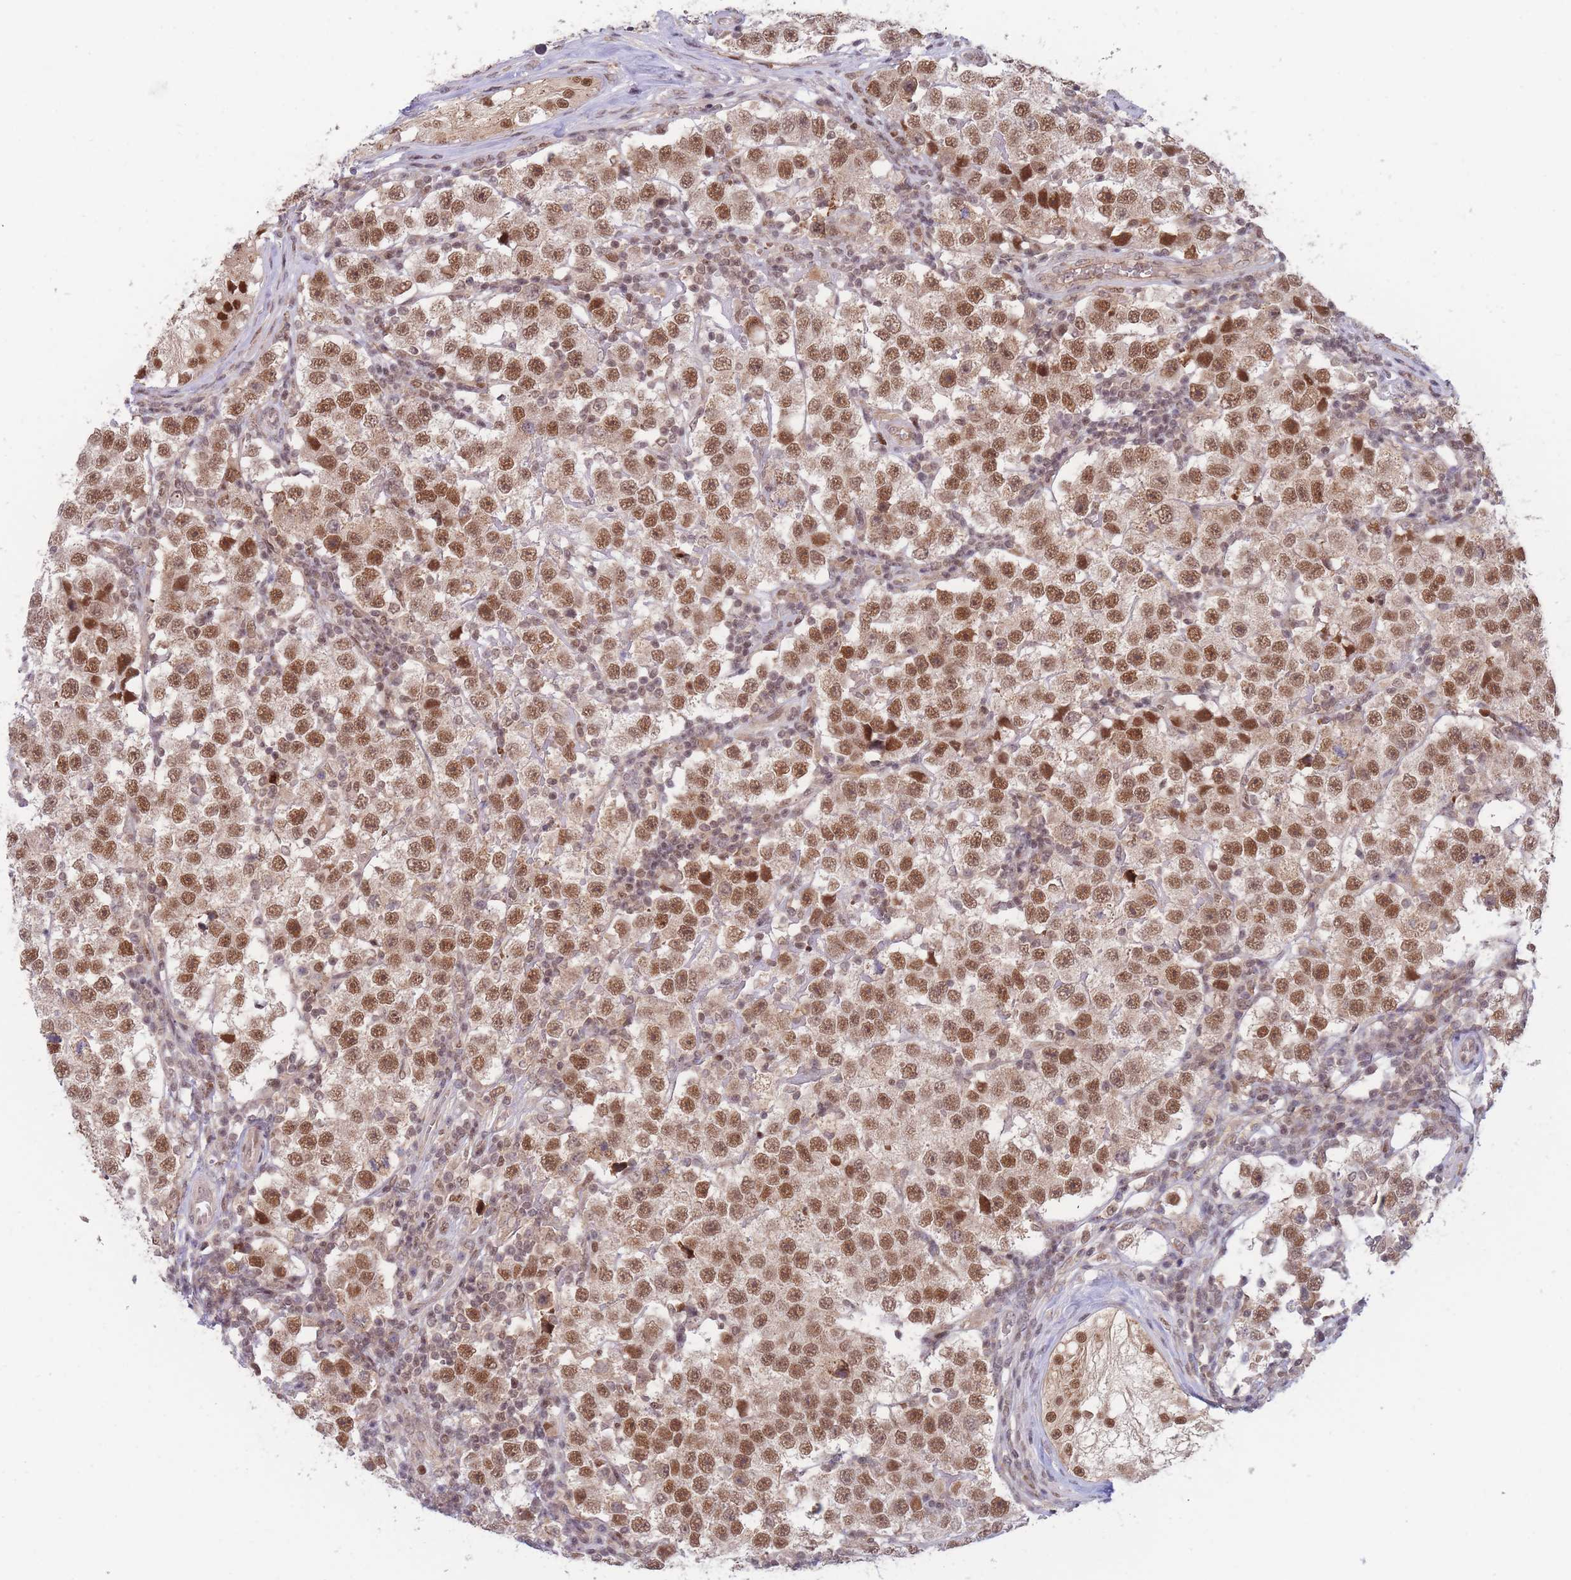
{"staining": {"intensity": "strong", "quantity": ">75%", "location": "cytoplasmic/membranous,nuclear"}, "tissue": "testis cancer", "cell_type": "Tumor cells", "image_type": "cancer", "snomed": [{"axis": "morphology", "description": "Seminoma, NOS"}, {"axis": "topography", "description": "Testis"}], "caption": "Tumor cells reveal high levels of strong cytoplasmic/membranous and nuclear expression in approximately >75% of cells in testis cancer (seminoma). The staining was performed using DAB (3,3'-diaminobenzidine) to visualize the protein expression in brown, while the nuclei were stained in blue with hematoxylin (Magnification: 20x).", "gene": "BOD1L1", "patient": {"sex": "male", "age": 34}}